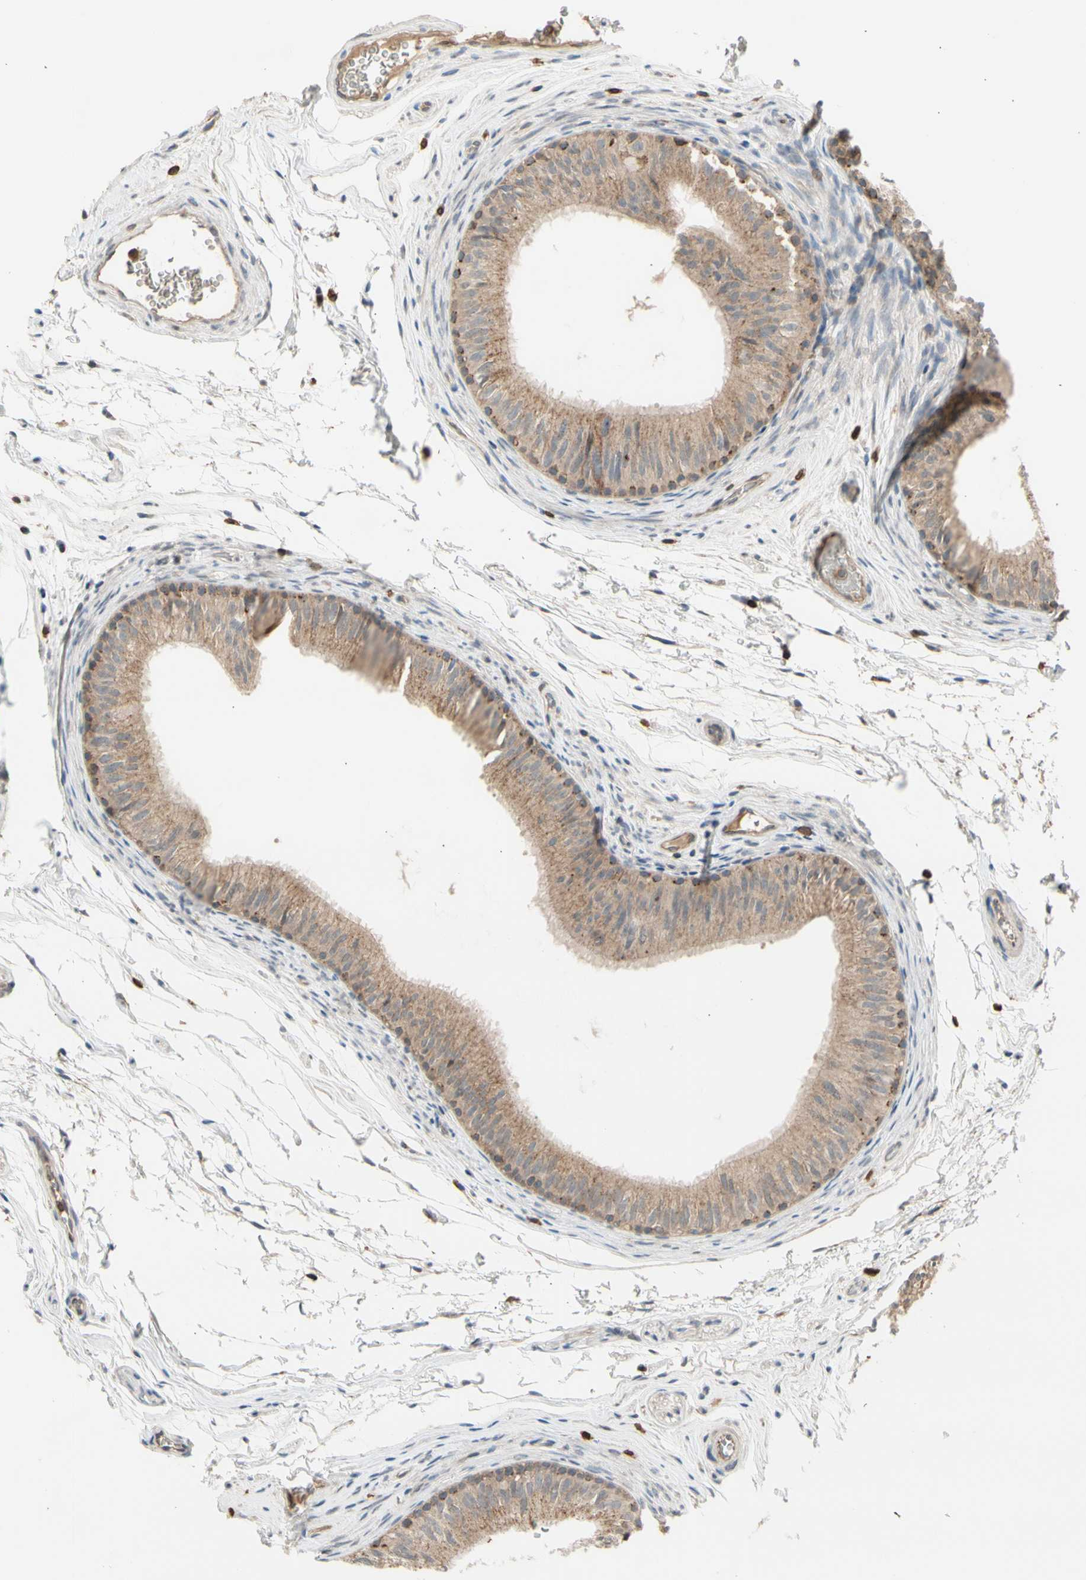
{"staining": {"intensity": "moderate", "quantity": ">75%", "location": "cytoplasmic/membranous"}, "tissue": "epididymis", "cell_type": "Glandular cells", "image_type": "normal", "snomed": [{"axis": "morphology", "description": "Normal tissue, NOS"}, {"axis": "topography", "description": "Epididymis"}], "caption": "IHC of normal epididymis displays medium levels of moderate cytoplasmic/membranous expression in approximately >75% of glandular cells.", "gene": "GALNT5", "patient": {"sex": "male", "age": 36}}